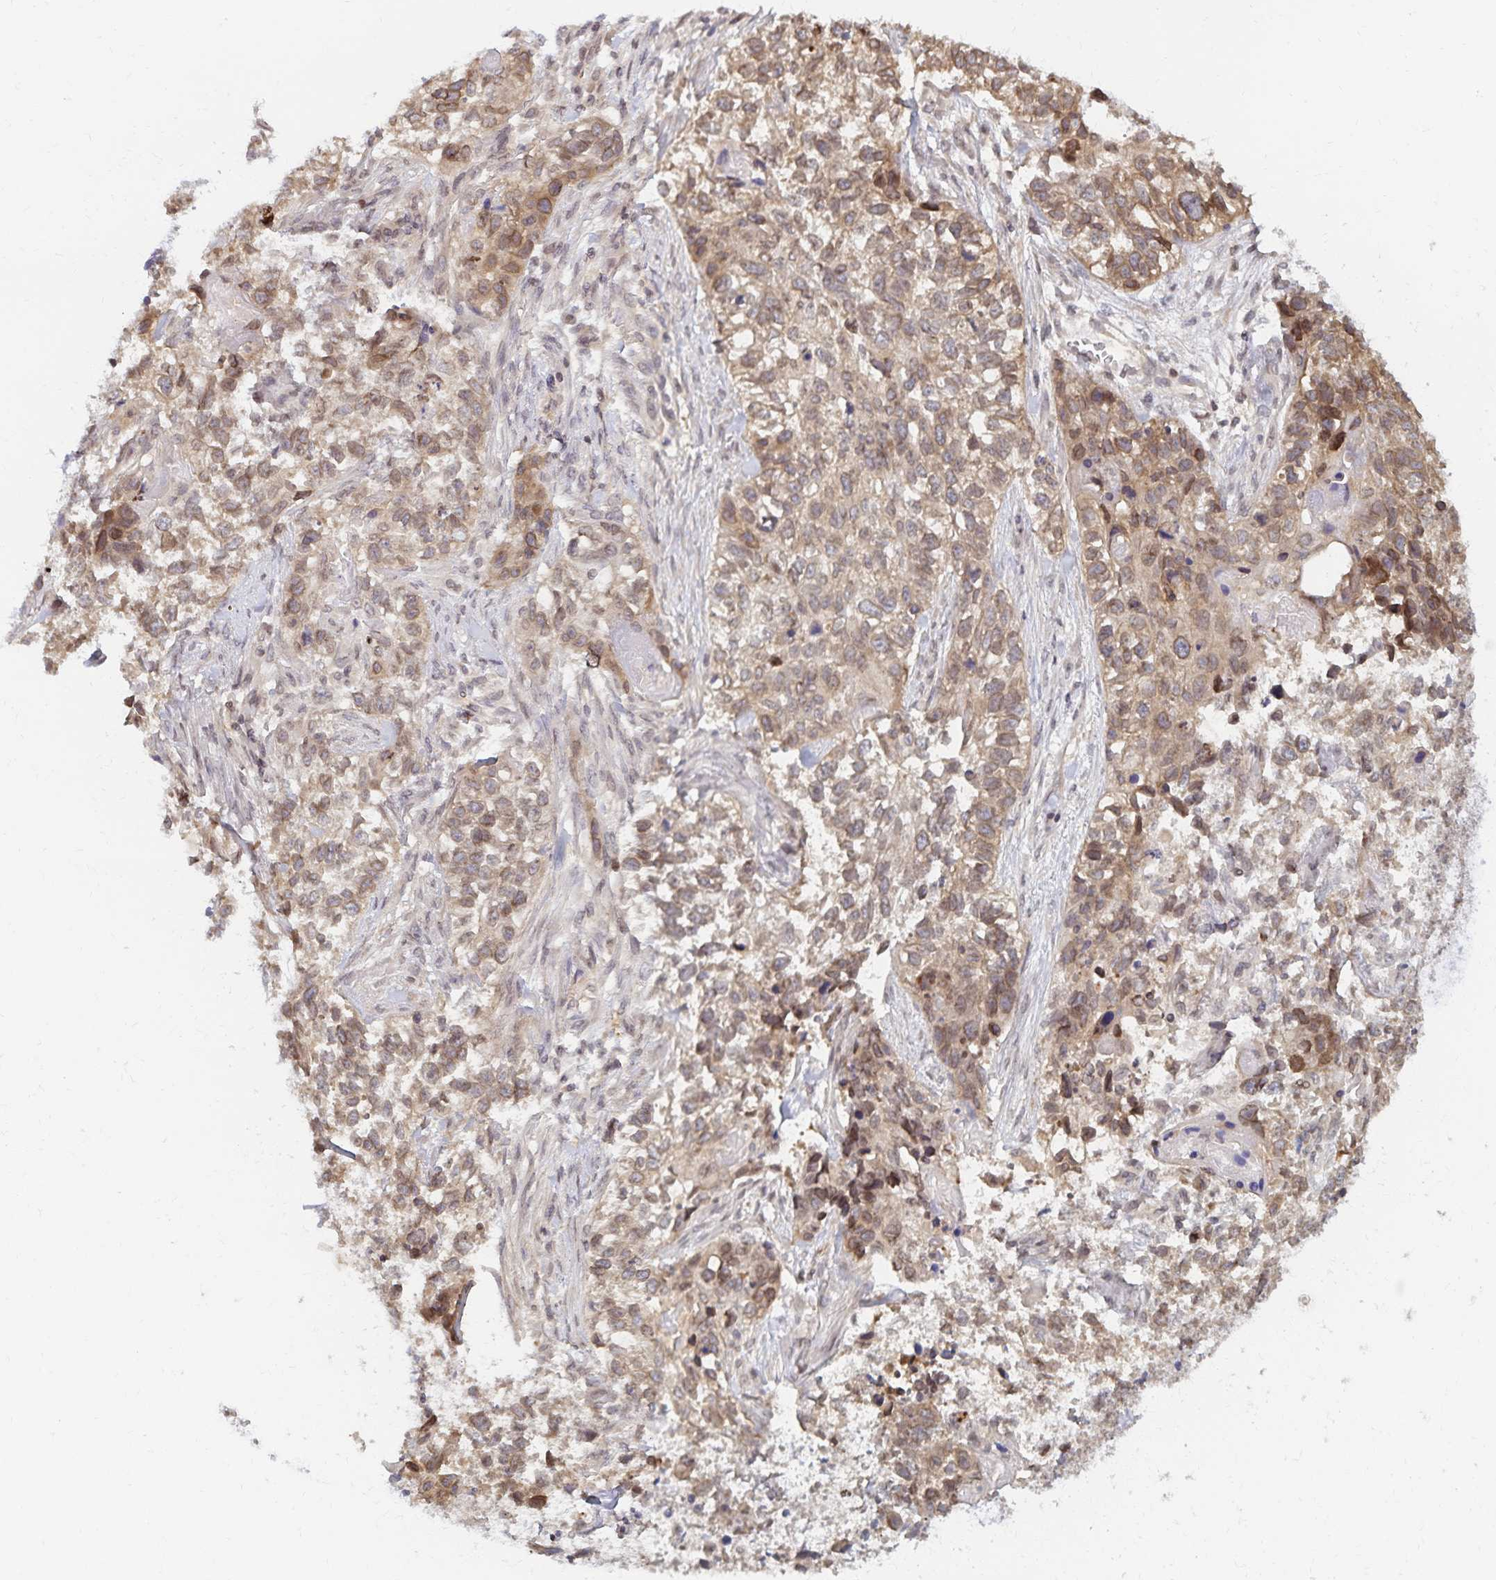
{"staining": {"intensity": "weak", "quantity": "25%-75%", "location": "cytoplasmic/membranous"}, "tissue": "lung cancer", "cell_type": "Tumor cells", "image_type": "cancer", "snomed": [{"axis": "morphology", "description": "Squamous cell carcinoma, NOS"}, {"axis": "topography", "description": "Lung"}], "caption": "Immunohistochemistry (IHC) of lung cancer shows low levels of weak cytoplasmic/membranous expression in about 25%-75% of tumor cells. The protein is shown in brown color, while the nuclei are stained blue.", "gene": "RAB9B", "patient": {"sex": "male", "age": 74}}